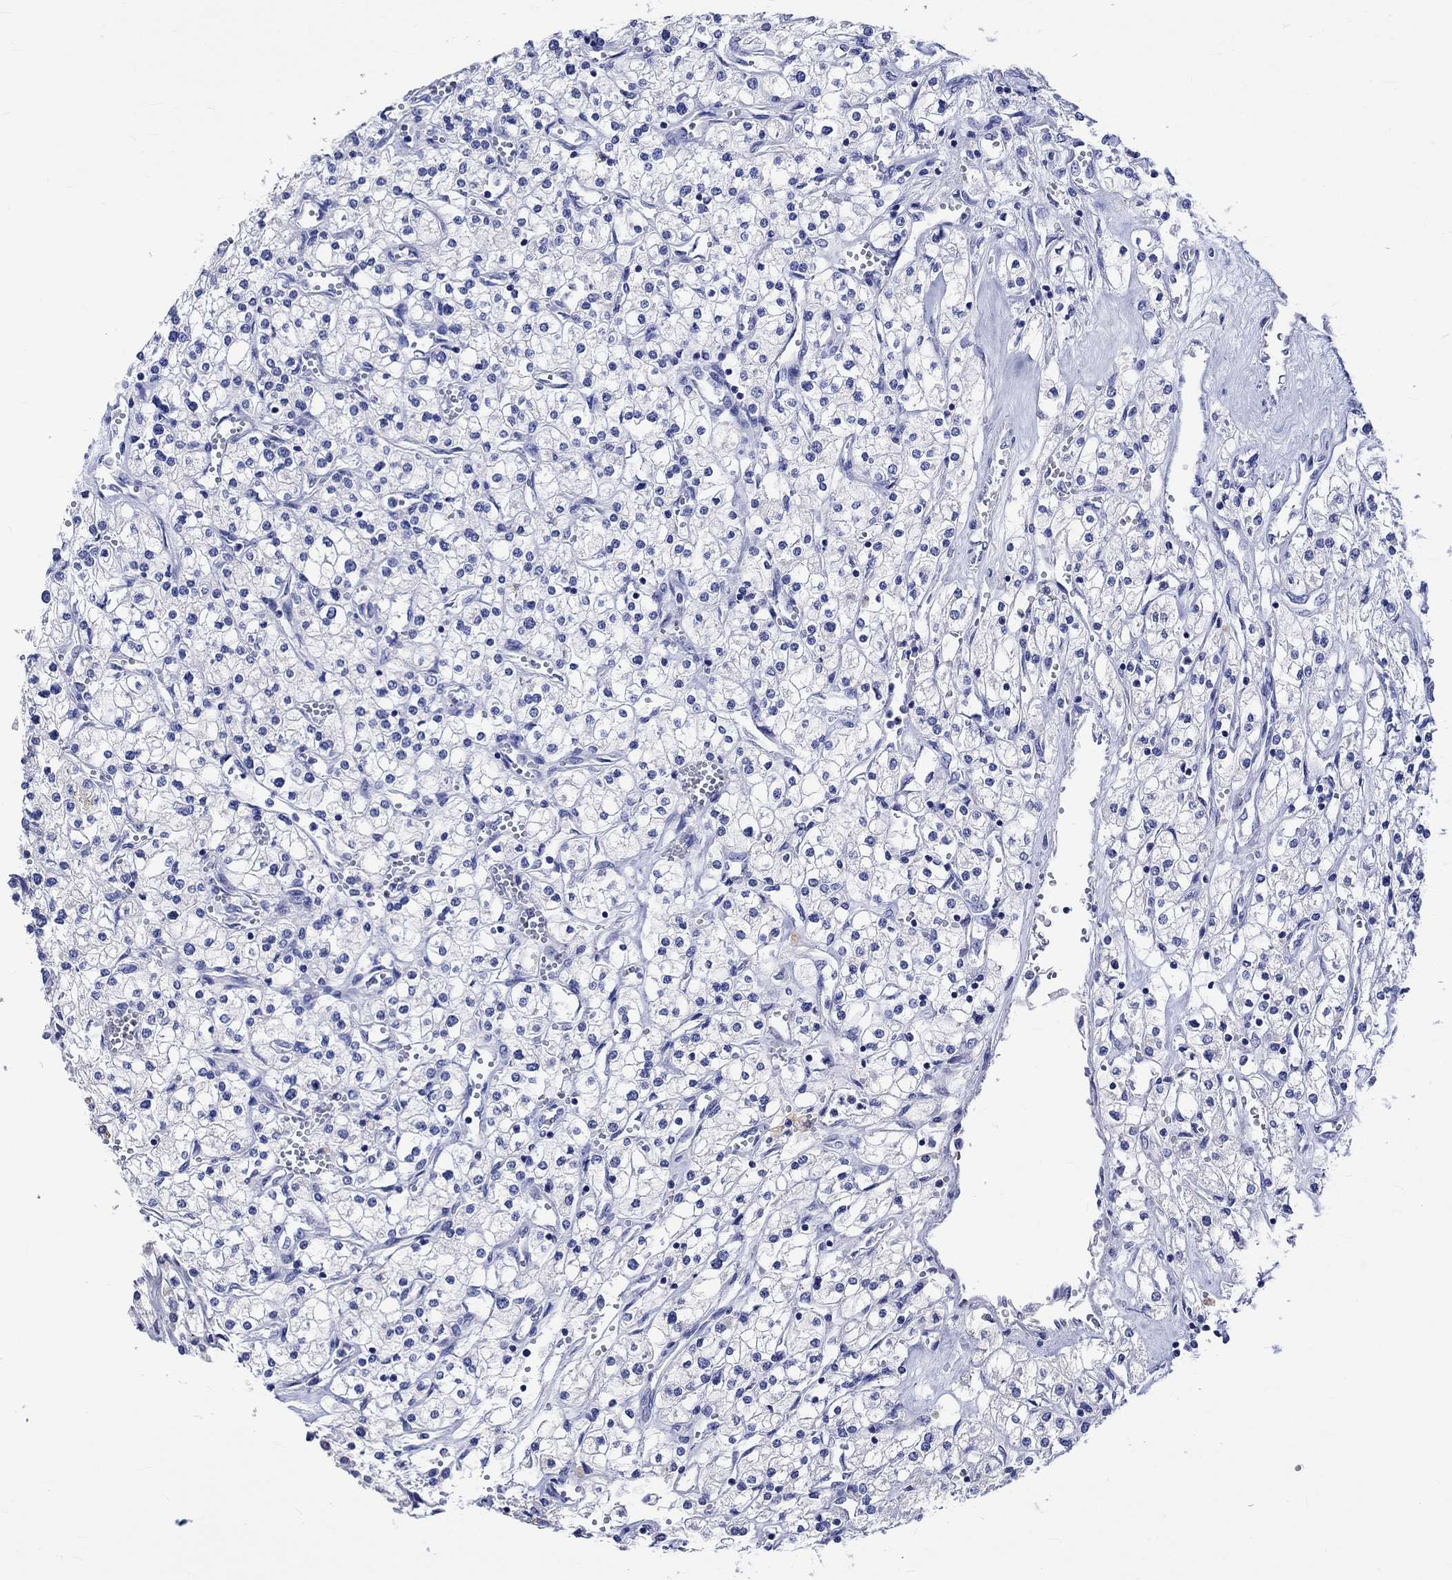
{"staining": {"intensity": "negative", "quantity": "none", "location": "none"}, "tissue": "renal cancer", "cell_type": "Tumor cells", "image_type": "cancer", "snomed": [{"axis": "morphology", "description": "Adenocarcinoma, NOS"}, {"axis": "topography", "description": "Kidney"}], "caption": "Protein analysis of renal adenocarcinoma displays no significant staining in tumor cells.", "gene": "KLHL35", "patient": {"sex": "male", "age": 80}}